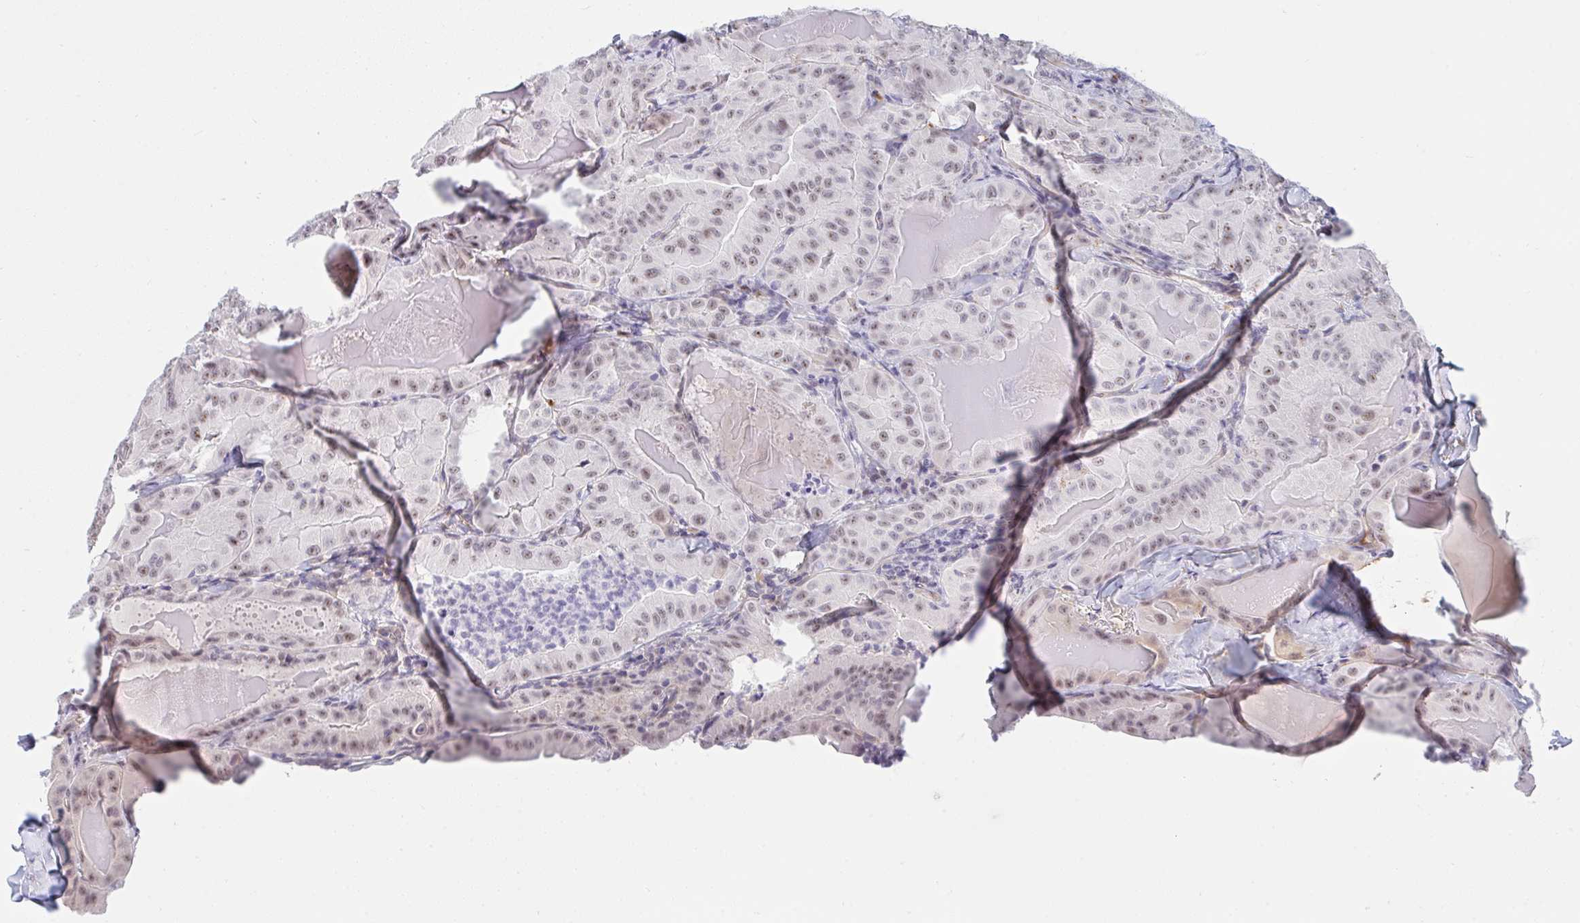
{"staining": {"intensity": "weak", "quantity": ">75%", "location": "nuclear"}, "tissue": "thyroid cancer", "cell_type": "Tumor cells", "image_type": "cancer", "snomed": [{"axis": "morphology", "description": "Papillary adenocarcinoma, NOS"}, {"axis": "topography", "description": "Thyroid gland"}], "caption": "The immunohistochemical stain shows weak nuclear staining in tumor cells of thyroid papillary adenocarcinoma tissue. The staining was performed using DAB, with brown indicating positive protein expression. Nuclei are stained blue with hematoxylin.", "gene": "DSCAML1", "patient": {"sex": "female", "age": 68}}